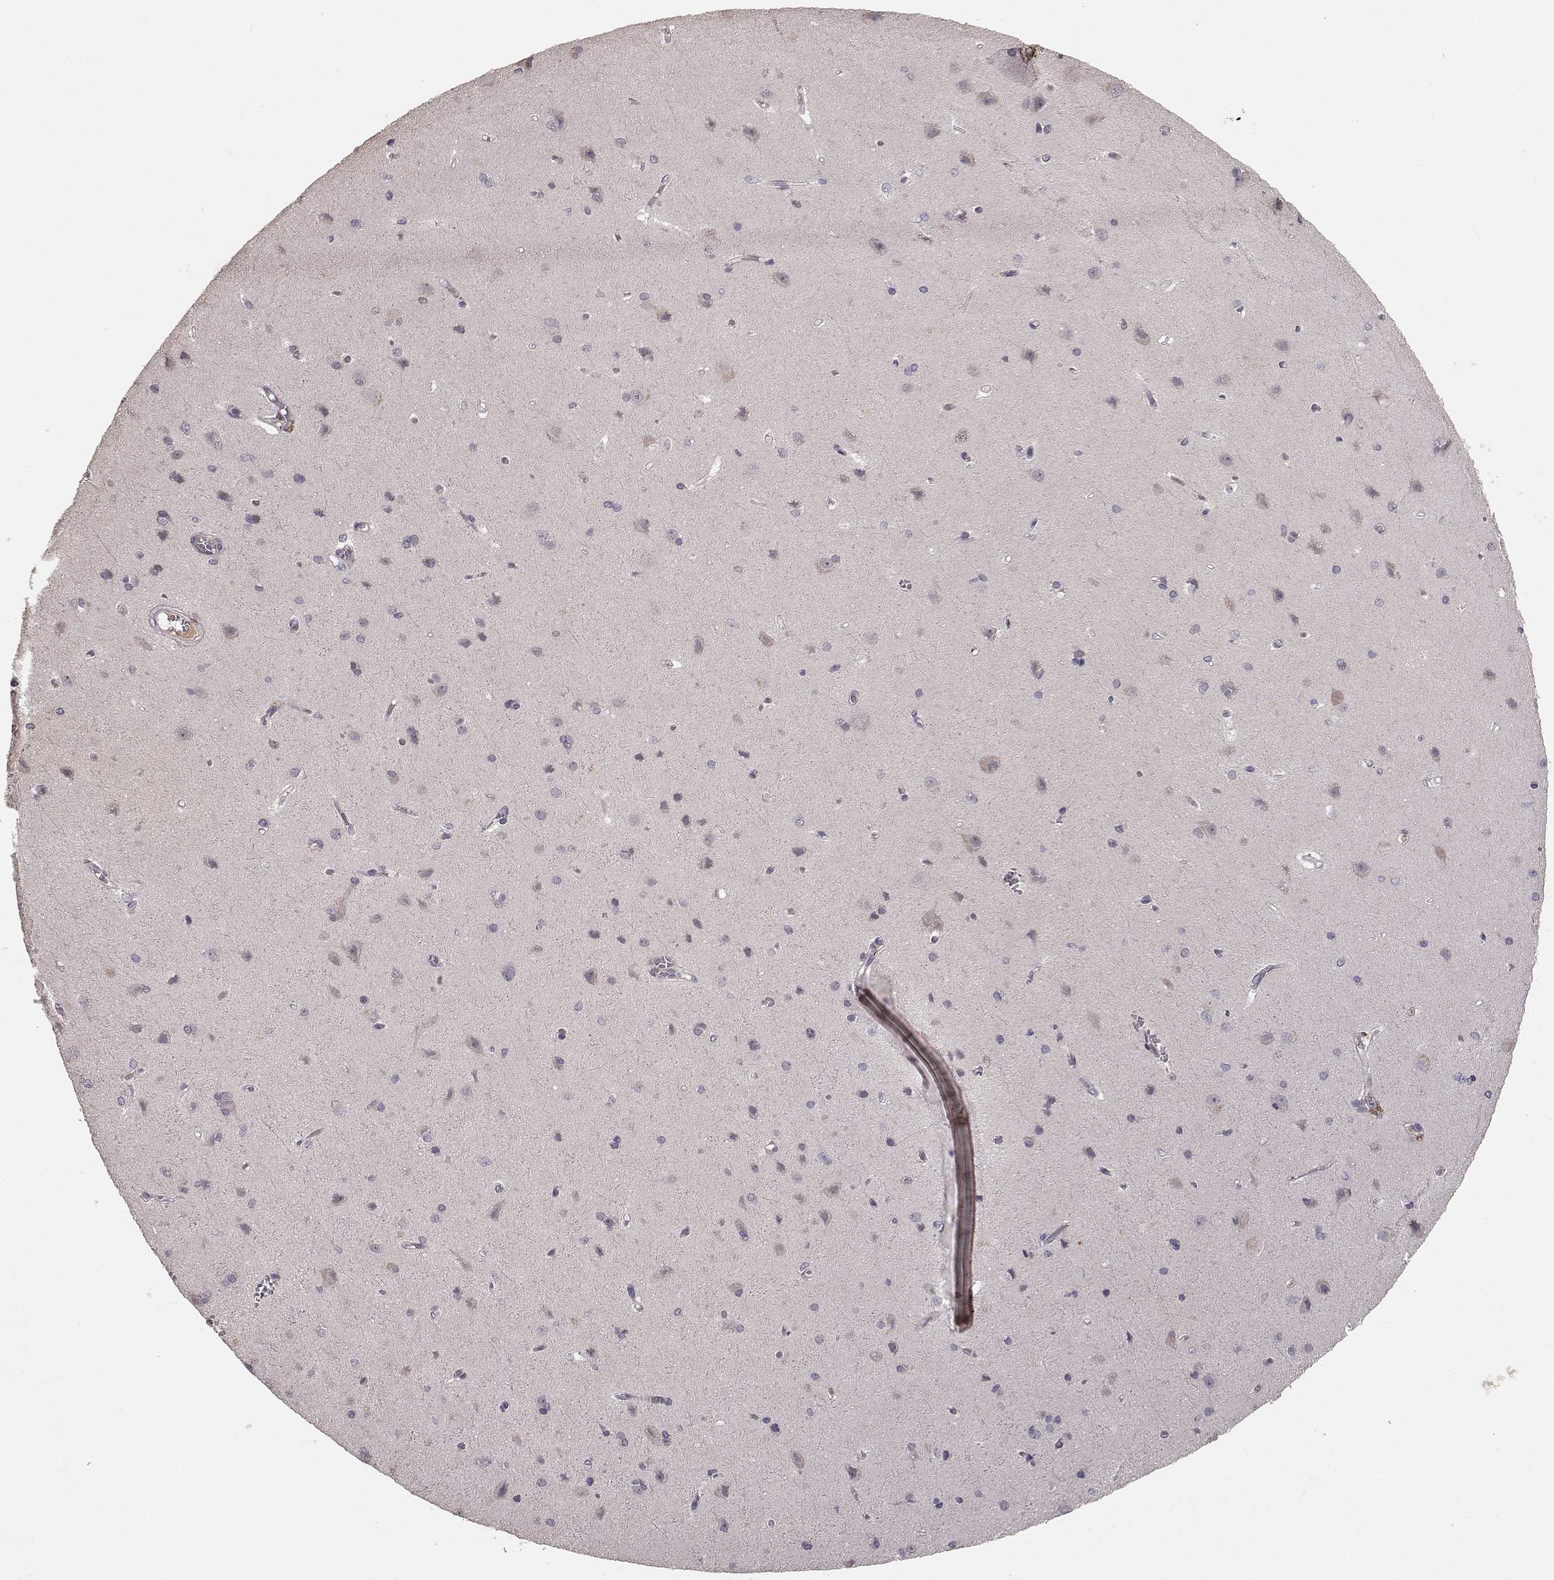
{"staining": {"intensity": "negative", "quantity": "none", "location": "none"}, "tissue": "cerebral cortex", "cell_type": "Endothelial cells", "image_type": "normal", "snomed": [{"axis": "morphology", "description": "Normal tissue, NOS"}, {"axis": "topography", "description": "Cerebral cortex"}], "caption": "Normal cerebral cortex was stained to show a protein in brown. There is no significant expression in endothelial cells. Nuclei are stained in blue.", "gene": "SLC22A18", "patient": {"sex": "male", "age": 37}}